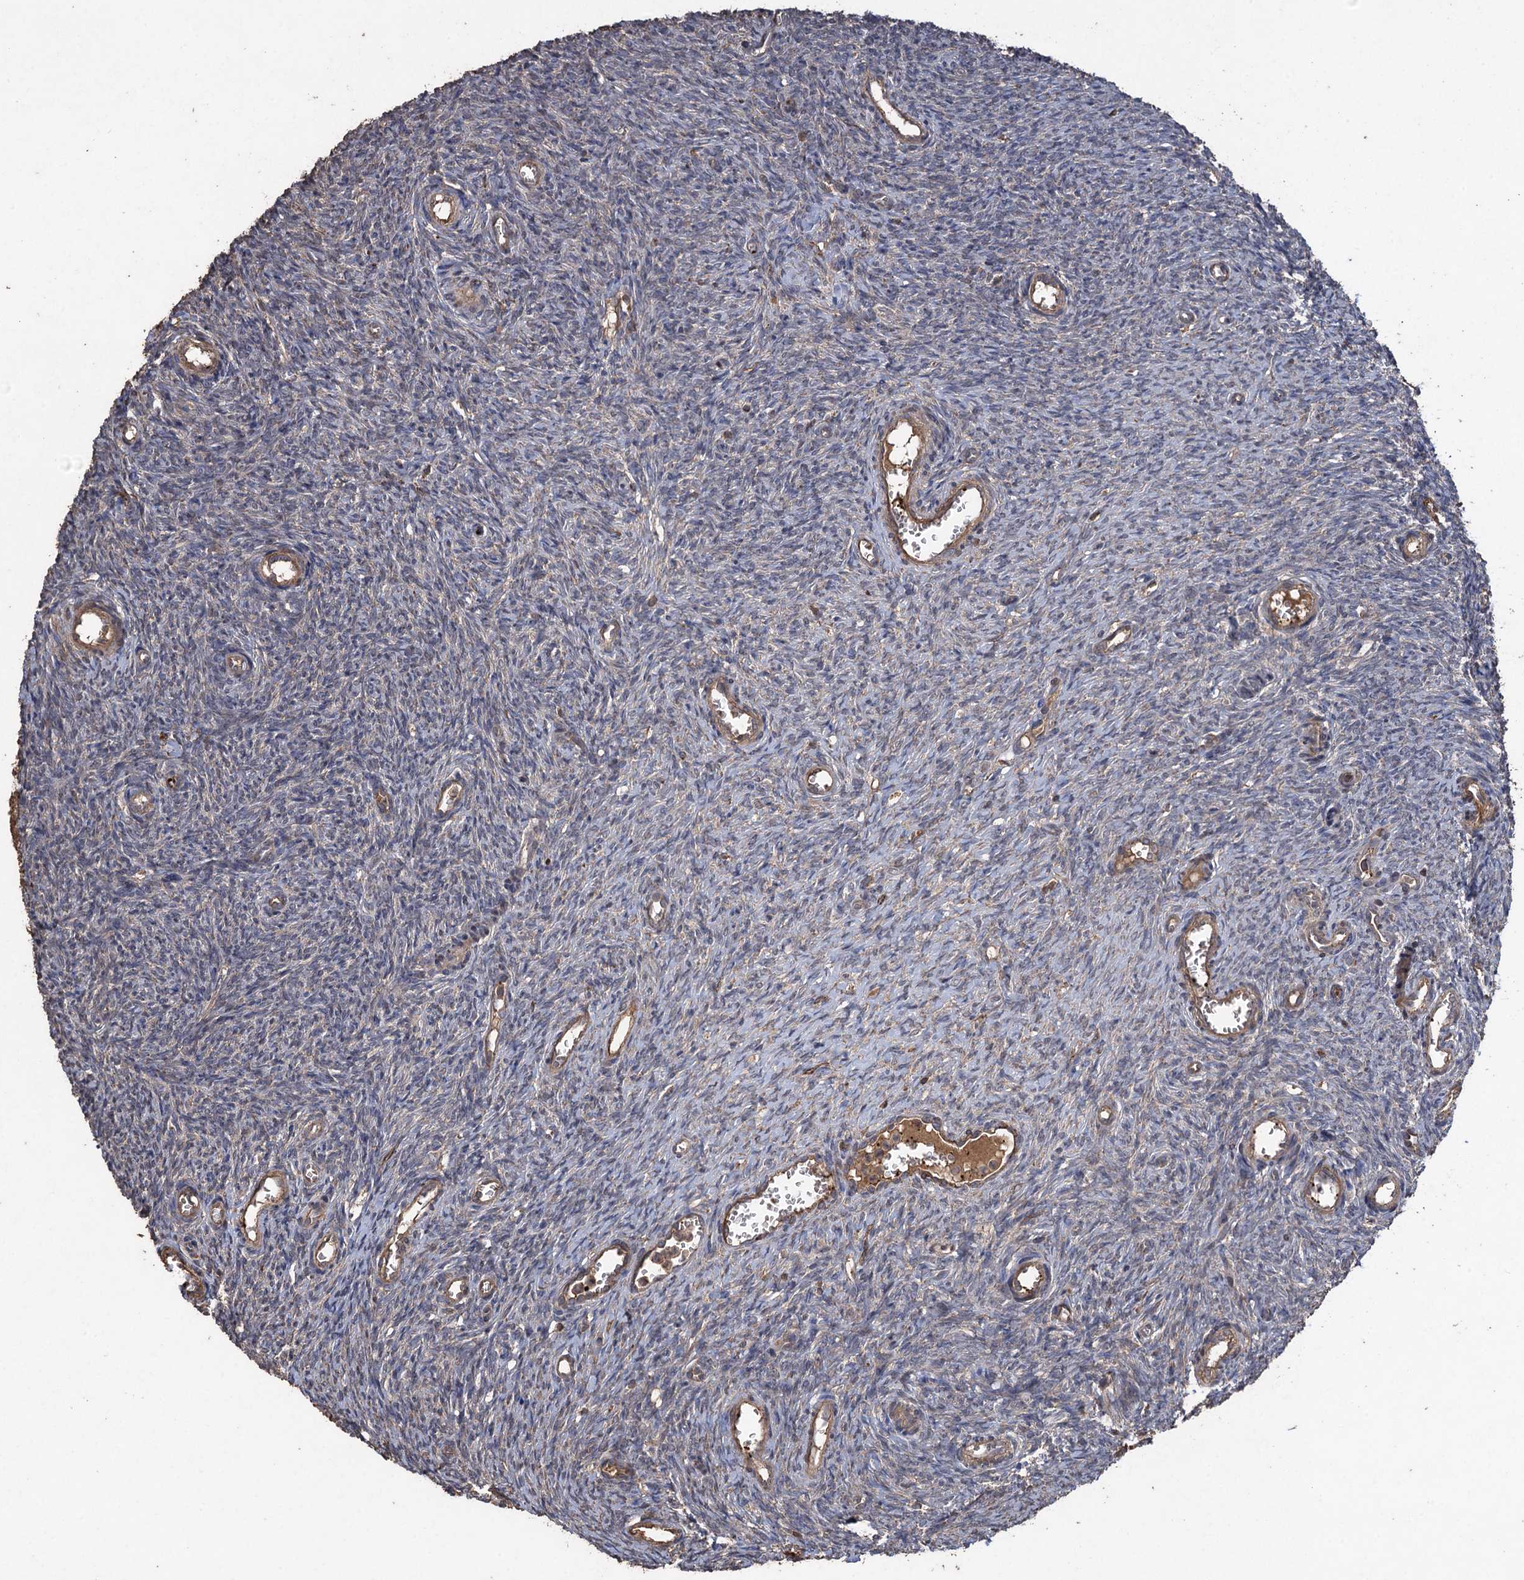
{"staining": {"intensity": "negative", "quantity": "none", "location": "none"}, "tissue": "ovary", "cell_type": "Ovarian stroma cells", "image_type": "normal", "snomed": [{"axis": "morphology", "description": "Normal tissue, NOS"}, {"axis": "topography", "description": "Ovary"}], "caption": "Ovary was stained to show a protein in brown. There is no significant expression in ovarian stroma cells. The staining is performed using DAB brown chromogen with nuclei counter-stained in using hematoxylin.", "gene": "TXNDC11", "patient": {"sex": "female", "age": 44}}